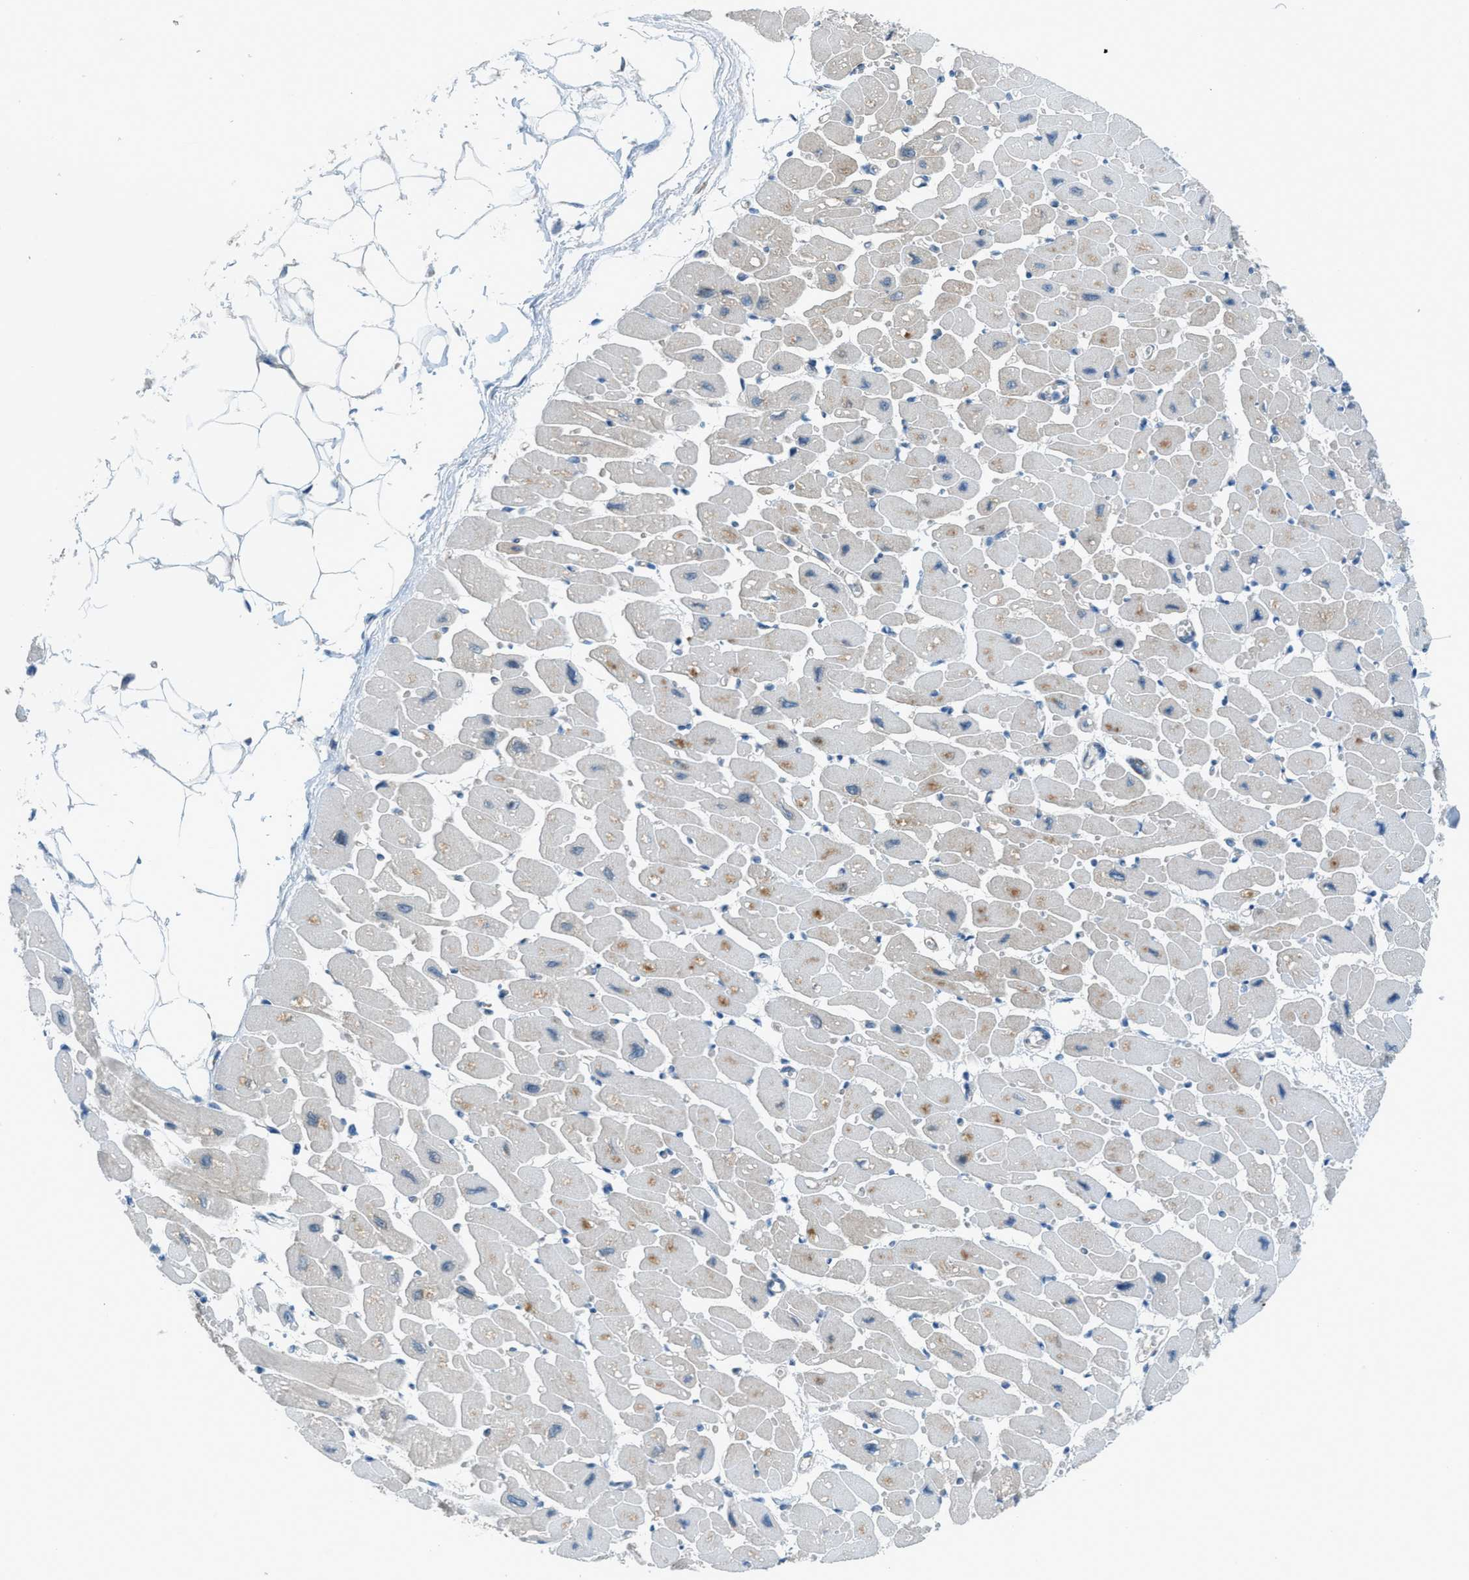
{"staining": {"intensity": "weak", "quantity": "25%-75%", "location": "cytoplasmic/membranous"}, "tissue": "heart muscle", "cell_type": "Cardiomyocytes", "image_type": "normal", "snomed": [{"axis": "morphology", "description": "Normal tissue, NOS"}, {"axis": "topography", "description": "Heart"}], "caption": "Weak cytoplasmic/membranous positivity for a protein is appreciated in approximately 25%-75% of cardiomyocytes of normal heart muscle using immunohistochemistry.", "gene": "PRKN", "patient": {"sex": "female", "age": 54}}